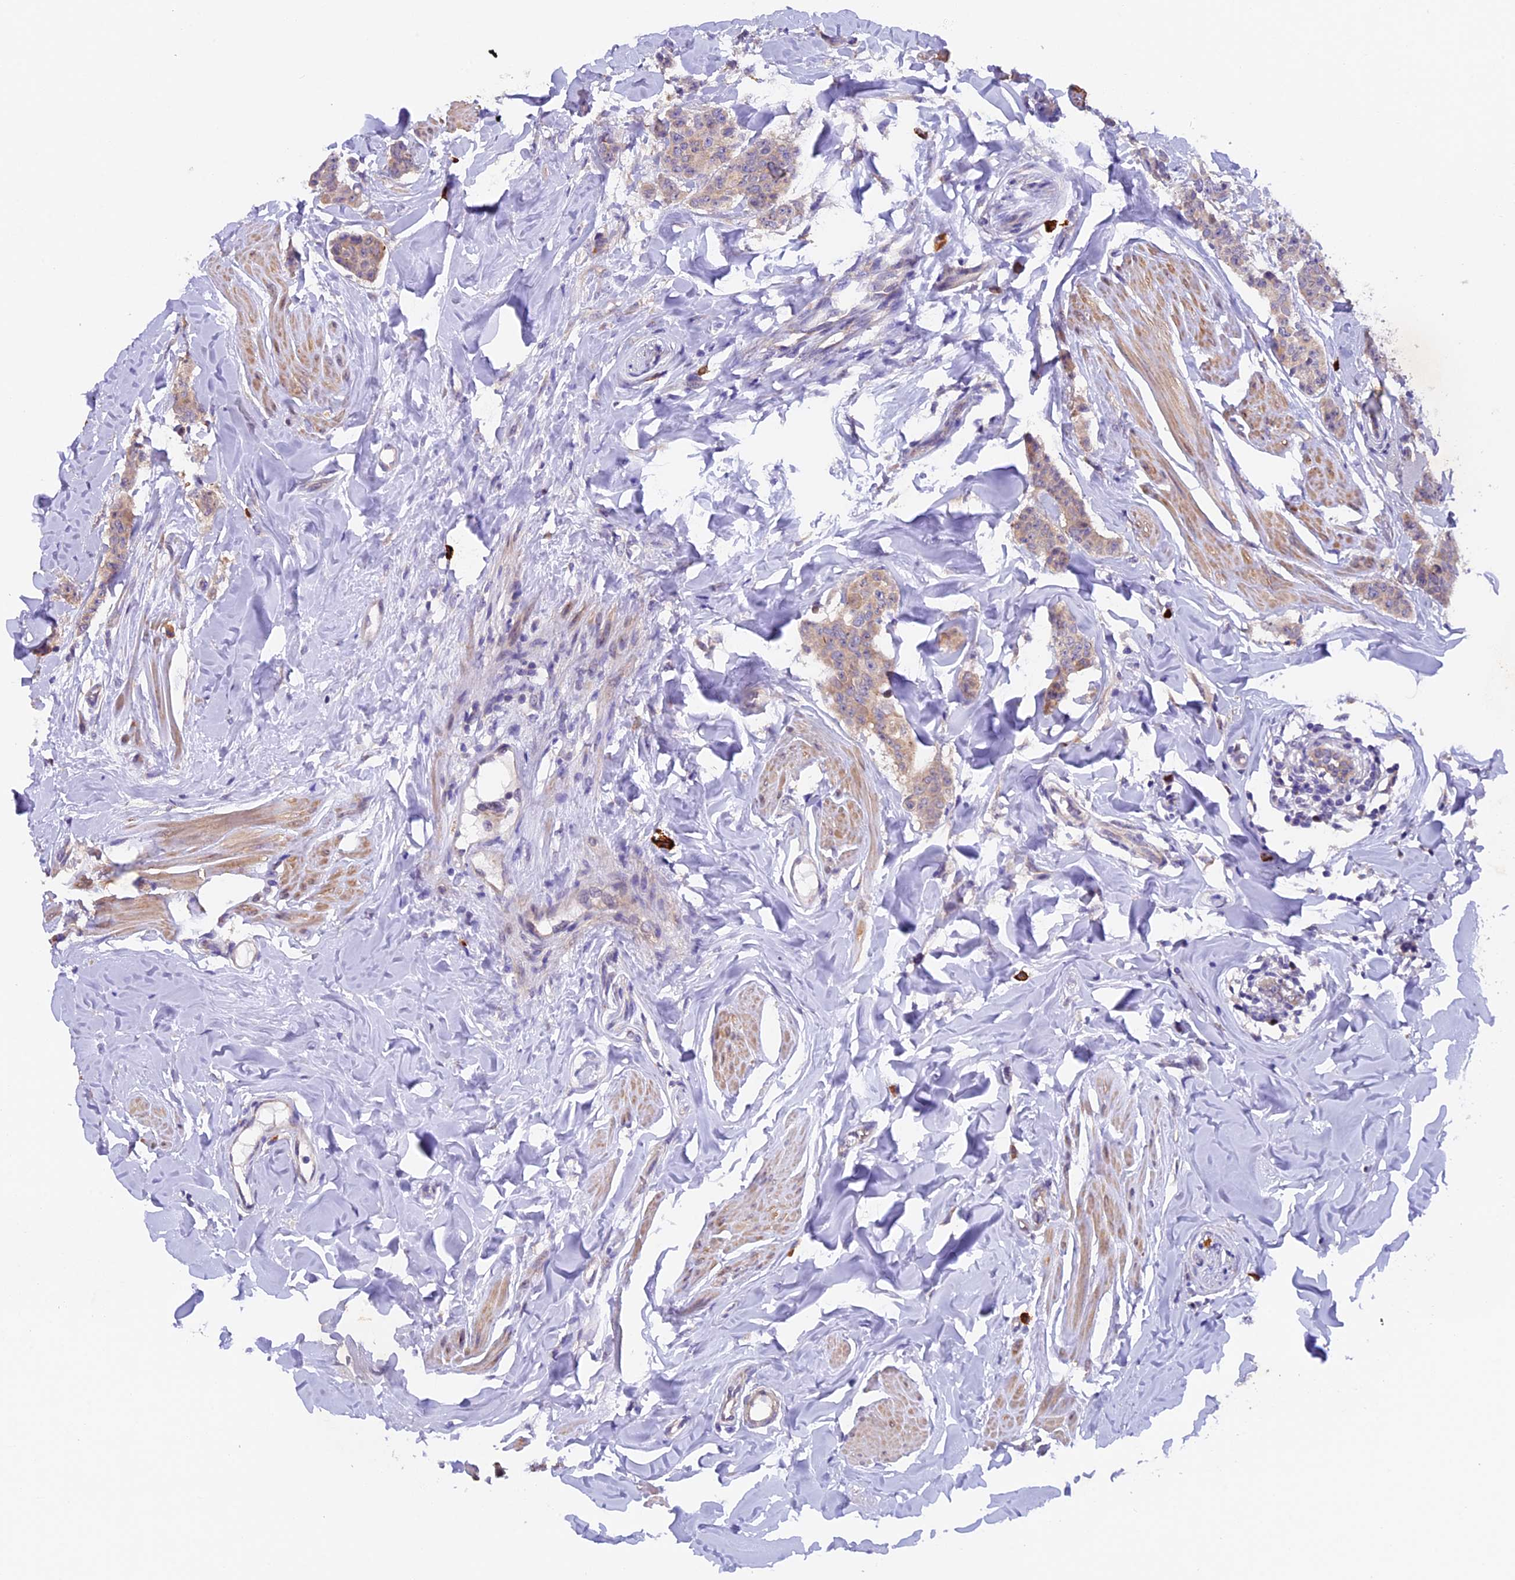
{"staining": {"intensity": "weak", "quantity": ">75%", "location": "cytoplasmic/membranous"}, "tissue": "breast cancer", "cell_type": "Tumor cells", "image_type": "cancer", "snomed": [{"axis": "morphology", "description": "Duct carcinoma"}, {"axis": "topography", "description": "Breast"}], "caption": "The photomicrograph demonstrates staining of breast infiltrating ductal carcinoma, revealing weak cytoplasmic/membranous protein staining (brown color) within tumor cells. The staining was performed using DAB (3,3'-diaminobenzidine), with brown indicating positive protein expression. Nuclei are stained blue with hematoxylin.", "gene": "CCDC9B", "patient": {"sex": "female", "age": 40}}